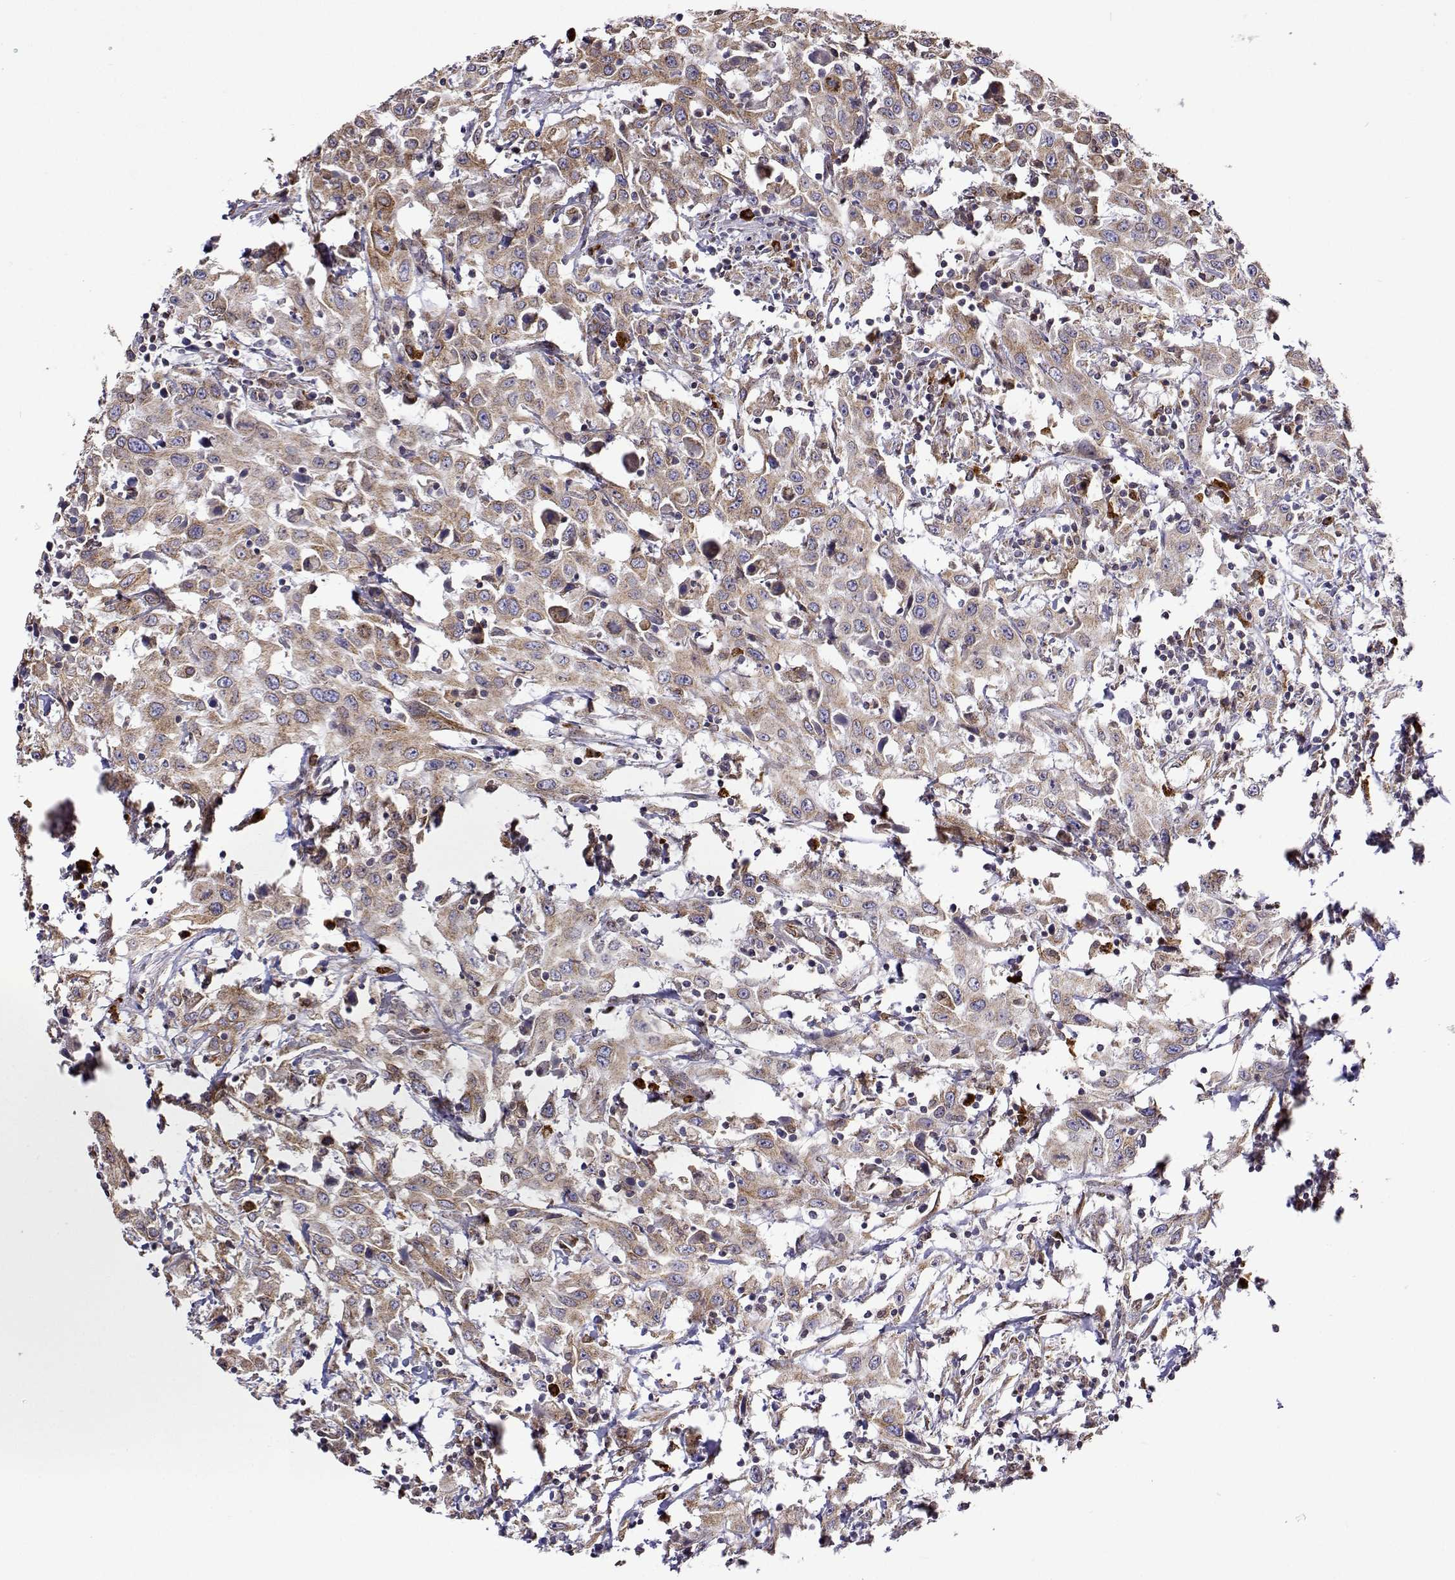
{"staining": {"intensity": "weak", "quantity": ">75%", "location": "cytoplasmic/membranous"}, "tissue": "urothelial cancer", "cell_type": "Tumor cells", "image_type": "cancer", "snomed": [{"axis": "morphology", "description": "Urothelial carcinoma, High grade"}, {"axis": "topography", "description": "Urinary bladder"}], "caption": "Urothelial carcinoma (high-grade) stained with DAB IHC shows low levels of weak cytoplasmic/membranous staining in about >75% of tumor cells.", "gene": "PGRMC2", "patient": {"sex": "male", "age": 61}}